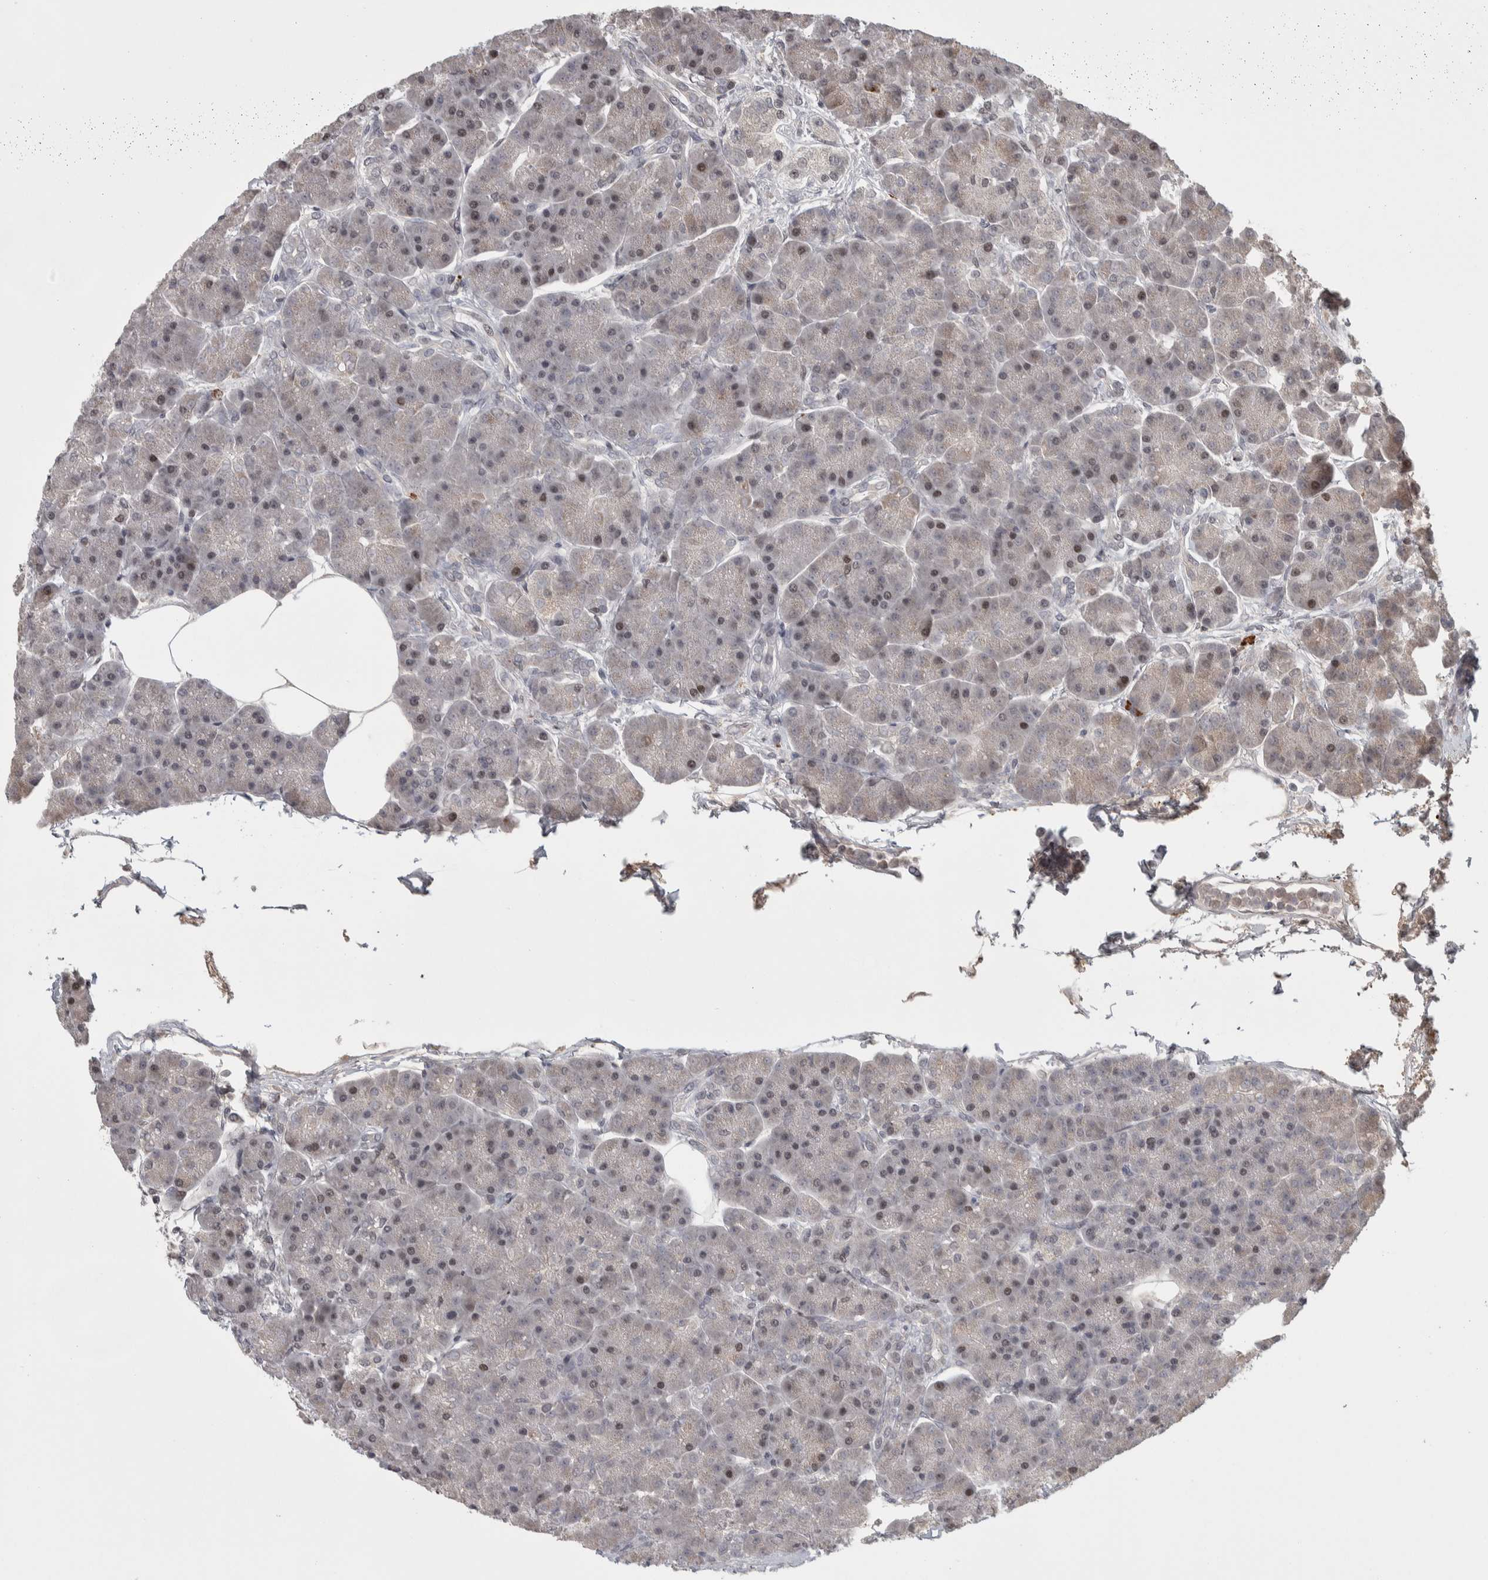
{"staining": {"intensity": "negative", "quantity": "none", "location": "none"}, "tissue": "pancreas", "cell_type": "Exocrine glandular cells", "image_type": "normal", "snomed": [{"axis": "morphology", "description": "Normal tissue, NOS"}, {"axis": "topography", "description": "Pancreas"}], "caption": "This is an immunohistochemistry (IHC) photomicrograph of benign human pancreas. There is no staining in exocrine glandular cells.", "gene": "ZNF592", "patient": {"sex": "female", "age": 70}}